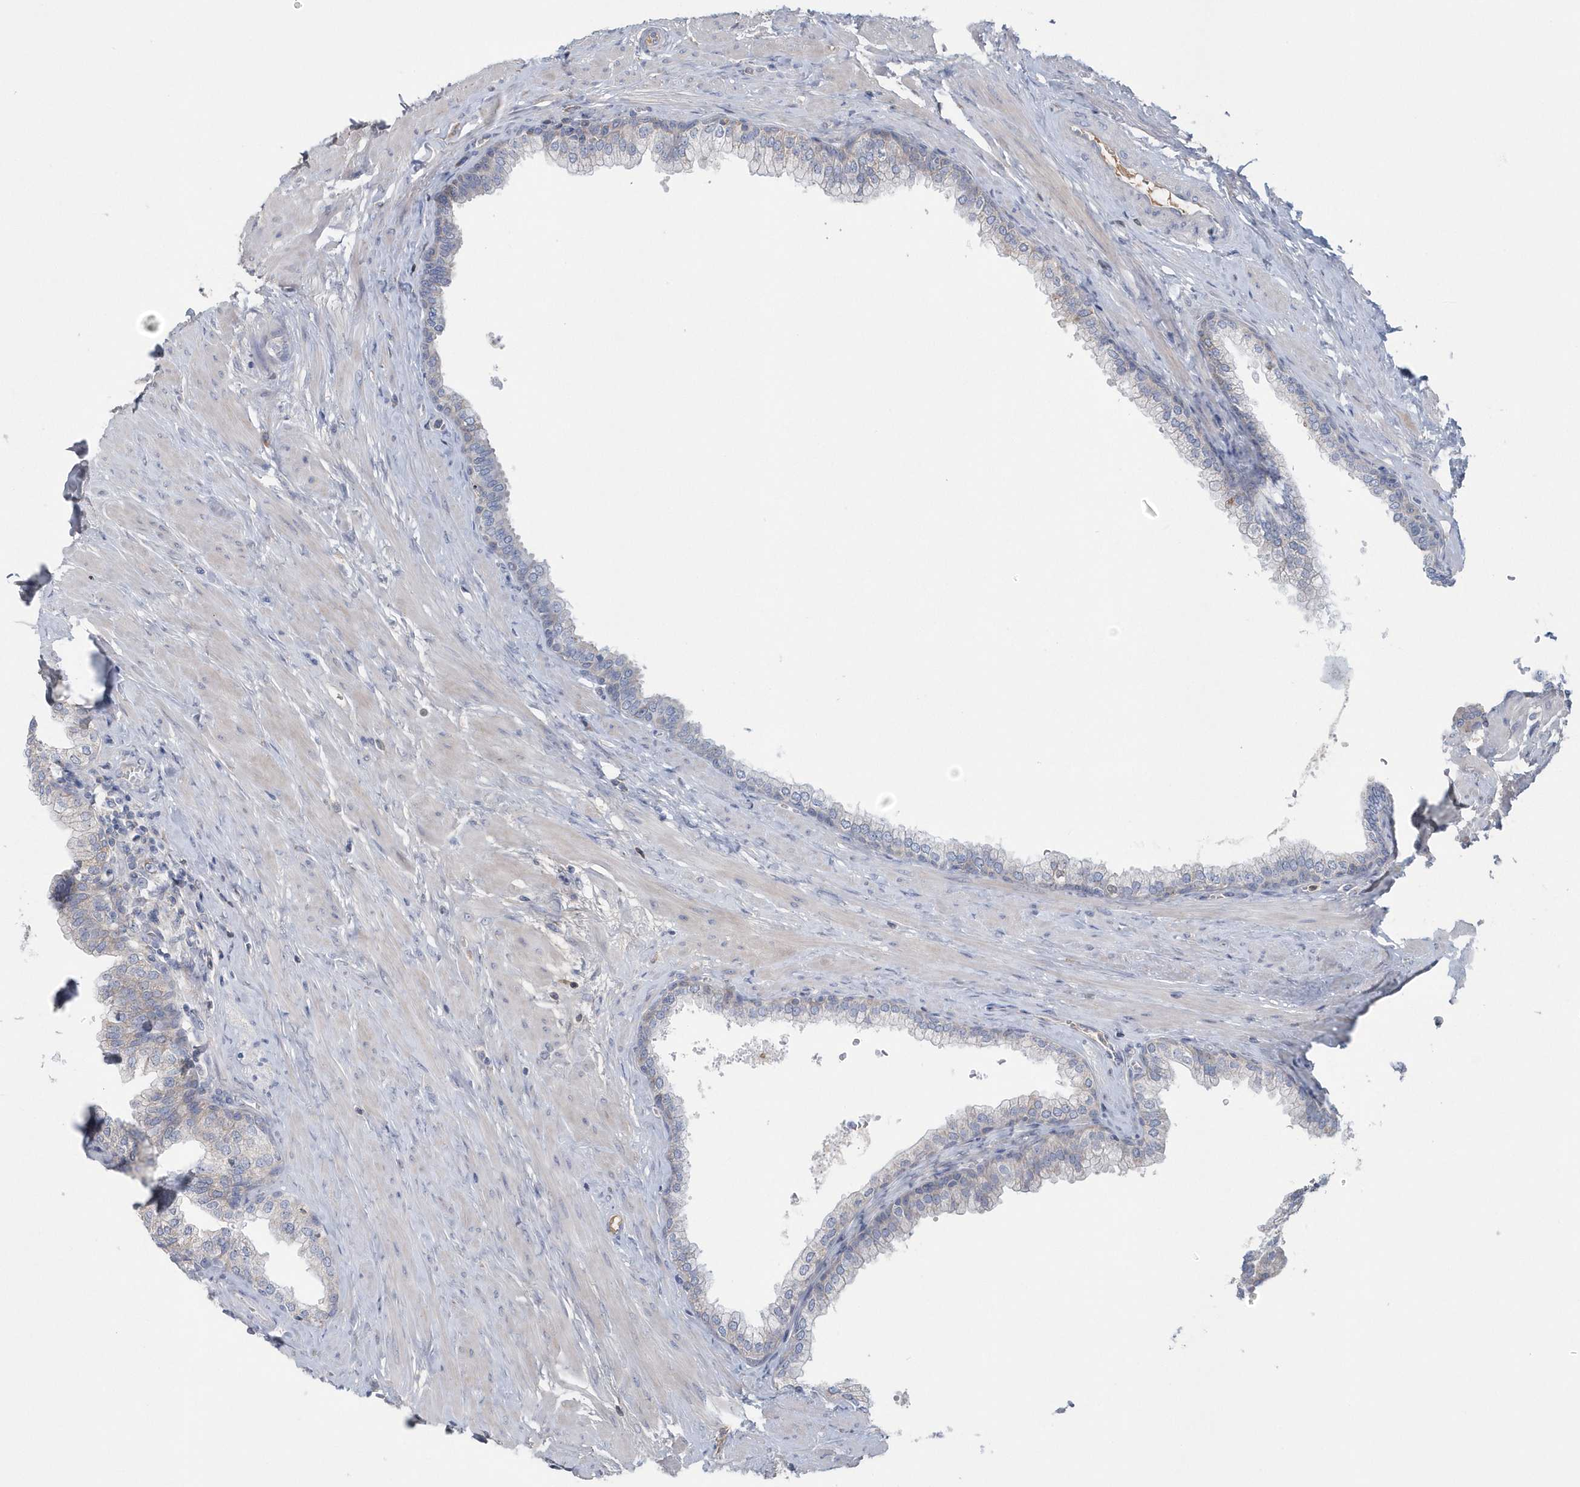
{"staining": {"intensity": "negative", "quantity": "none", "location": "none"}, "tissue": "prostate", "cell_type": "Glandular cells", "image_type": "normal", "snomed": [{"axis": "morphology", "description": "Normal tissue, NOS"}, {"axis": "morphology", "description": "Urothelial carcinoma, Low grade"}, {"axis": "topography", "description": "Urinary bladder"}, {"axis": "topography", "description": "Prostate"}], "caption": "Glandular cells show no significant protein expression in benign prostate. The staining is performed using DAB (3,3'-diaminobenzidine) brown chromogen with nuclei counter-stained in using hematoxylin.", "gene": "SPATA18", "patient": {"sex": "male", "age": 60}}